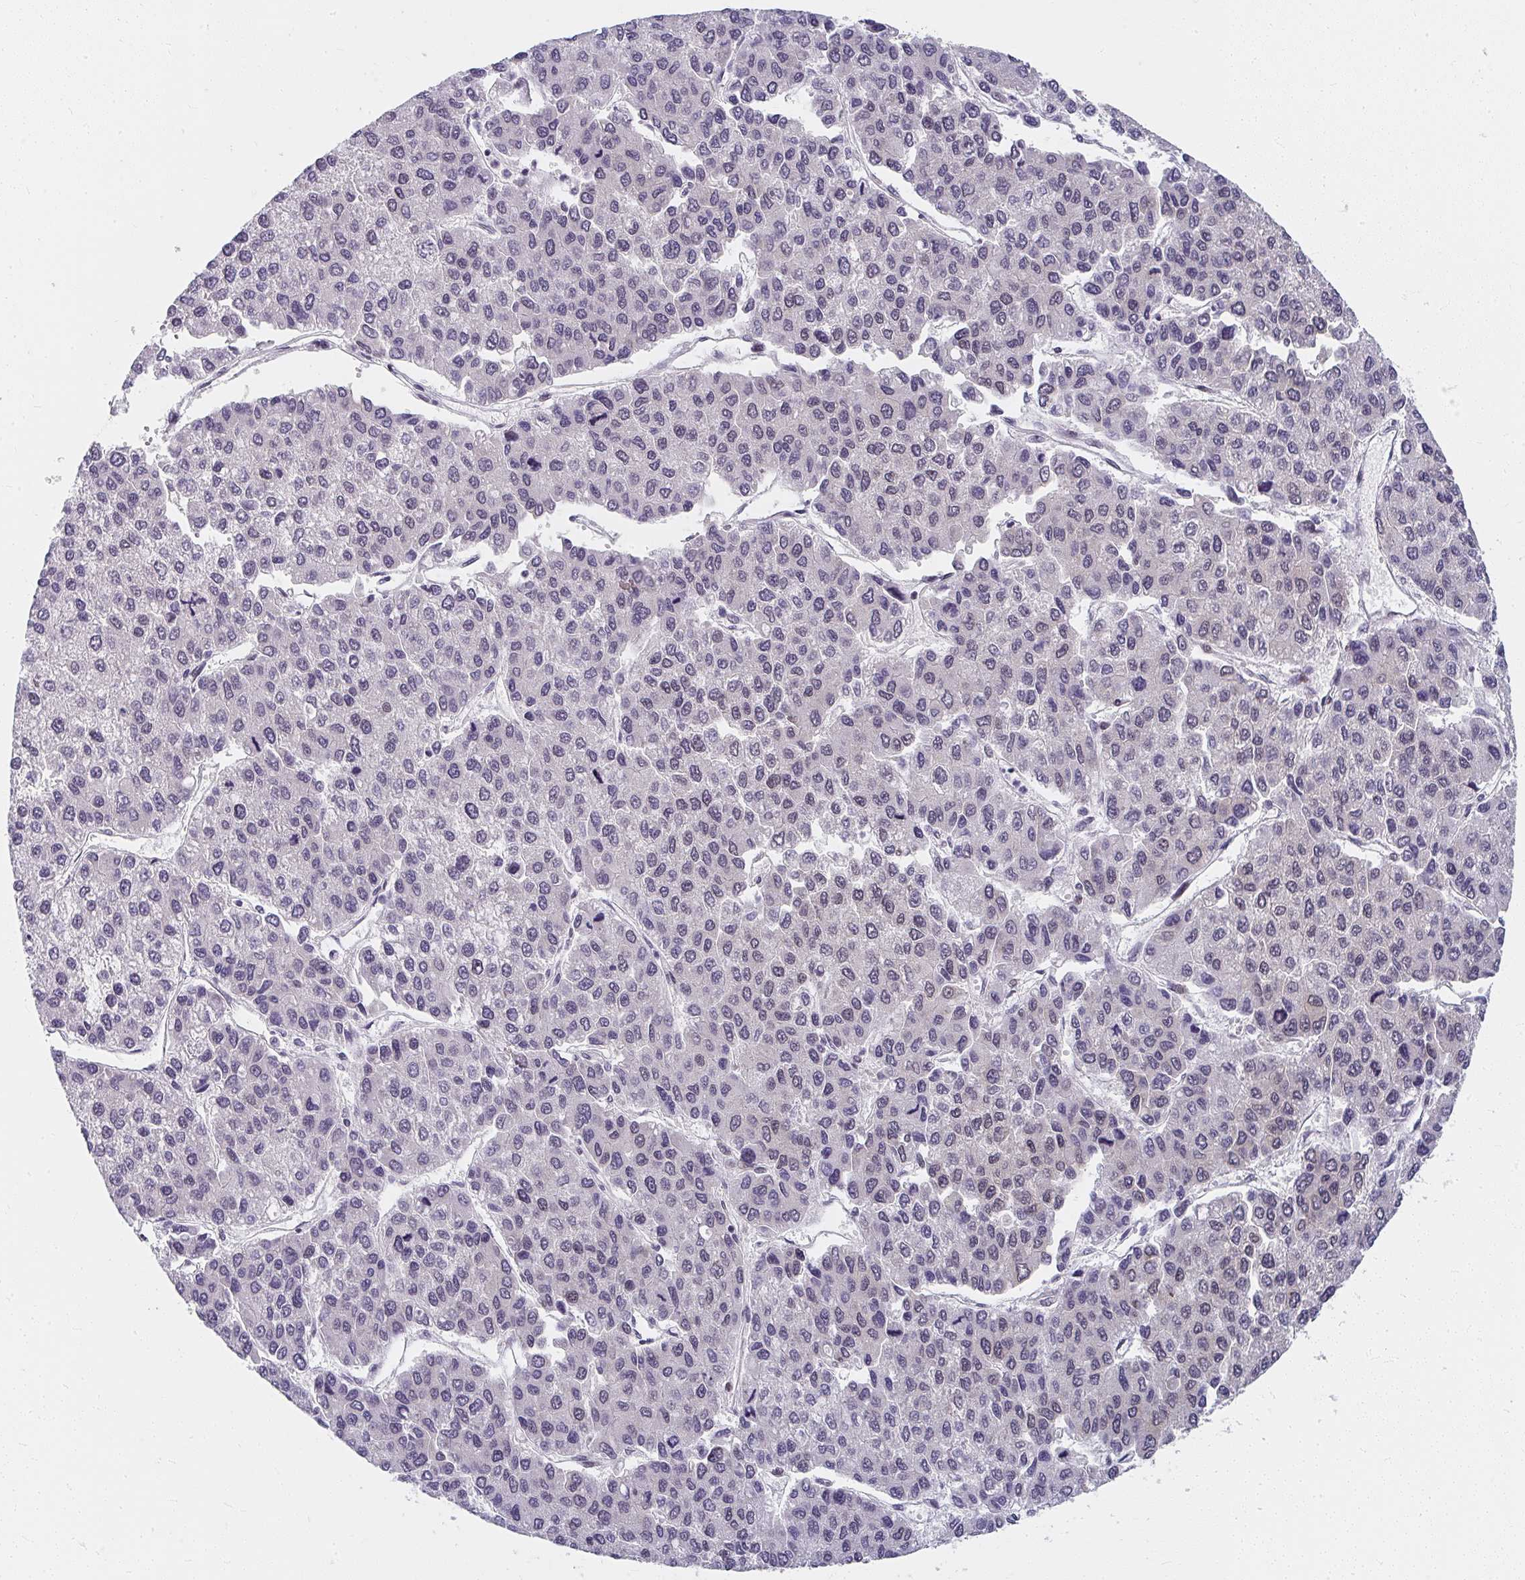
{"staining": {"intensity": "negative", "quantity": "none", "location": "none"}, "tissue": "liver cancer", "cell_type": "Tumor cells", "image_type": "cancer", "snomed": [{"axis": "morphology", "description": "Carcinoma, Hepatocellular, NOS"}, {"axis": "topography", "description": "Liver"}], "caption": "Immunohistochemistry (IHC) micrograph of neoplastic tissue: human liver cancer (hepatocellular carcinoma) stained with DAB demonstrates no significant protein positivity in tumor cells. (DAB (3,3'-diaminobenzidine) immunohistochemistry, high magnification).", "gene": "SYNCRIP", "patient": {"sex": "female", "age": 66}}